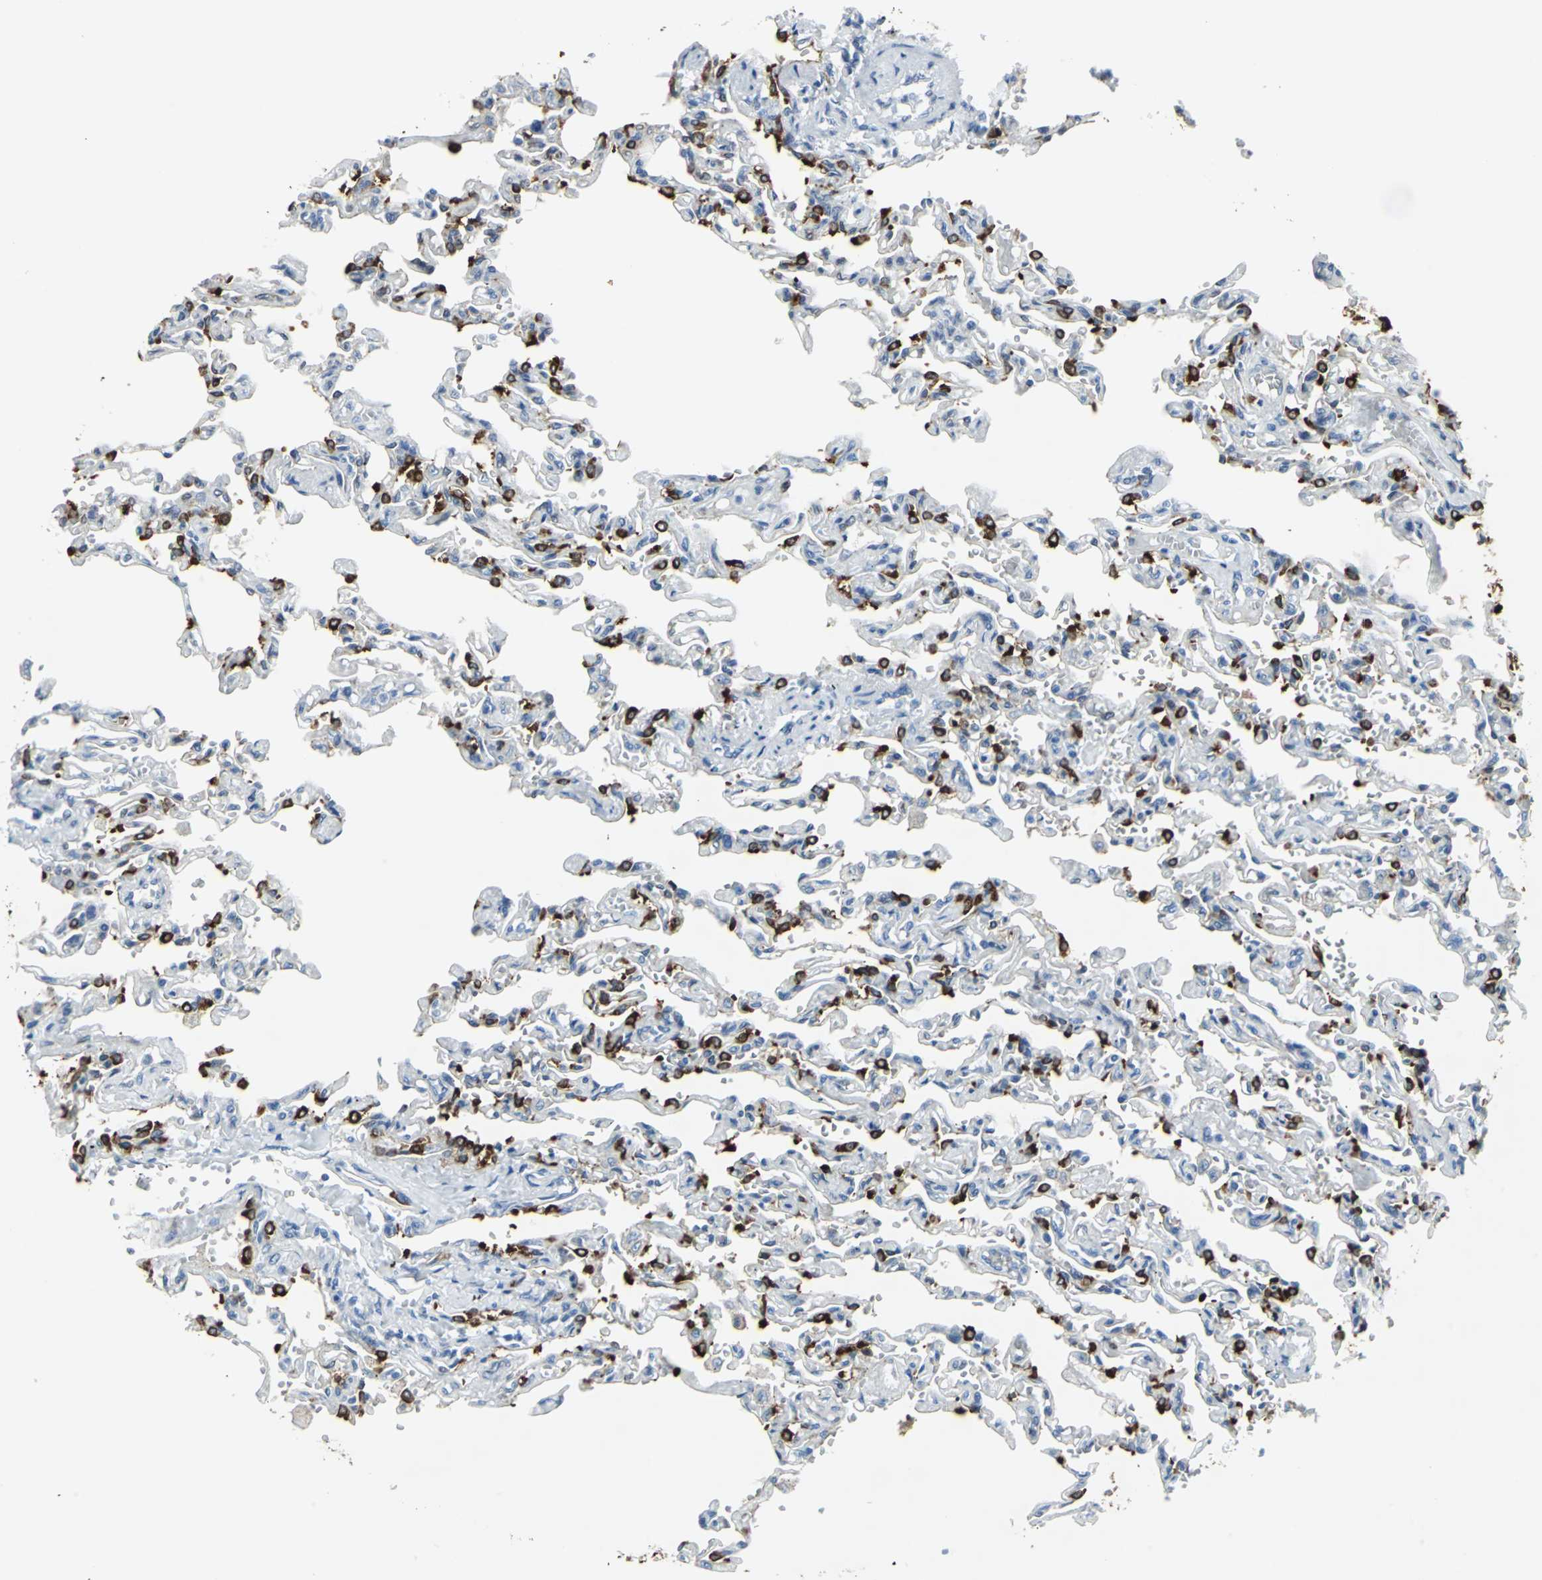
{"staining": {"intensity": "strong", "quantity": "25%-75%", "location": "cytoplasmic/membranous"}, "tissue": "lung", "cell_type": "Alveolar cells", "image_type": "normal", "snomed": [{"axis": "morphology", "description": "Normal tissue, NOS"}, {"axis": "topography", "description": "Lung"}], "caption": "Normal lung displays strong cytoplasmic/membranous staining in about 25%-75% of alveolar cells (Brightfield microscopy of DAB IHC at high magnification)..", "gene": "CYB5A", "patient": {"sex": "male", "age": 21}}